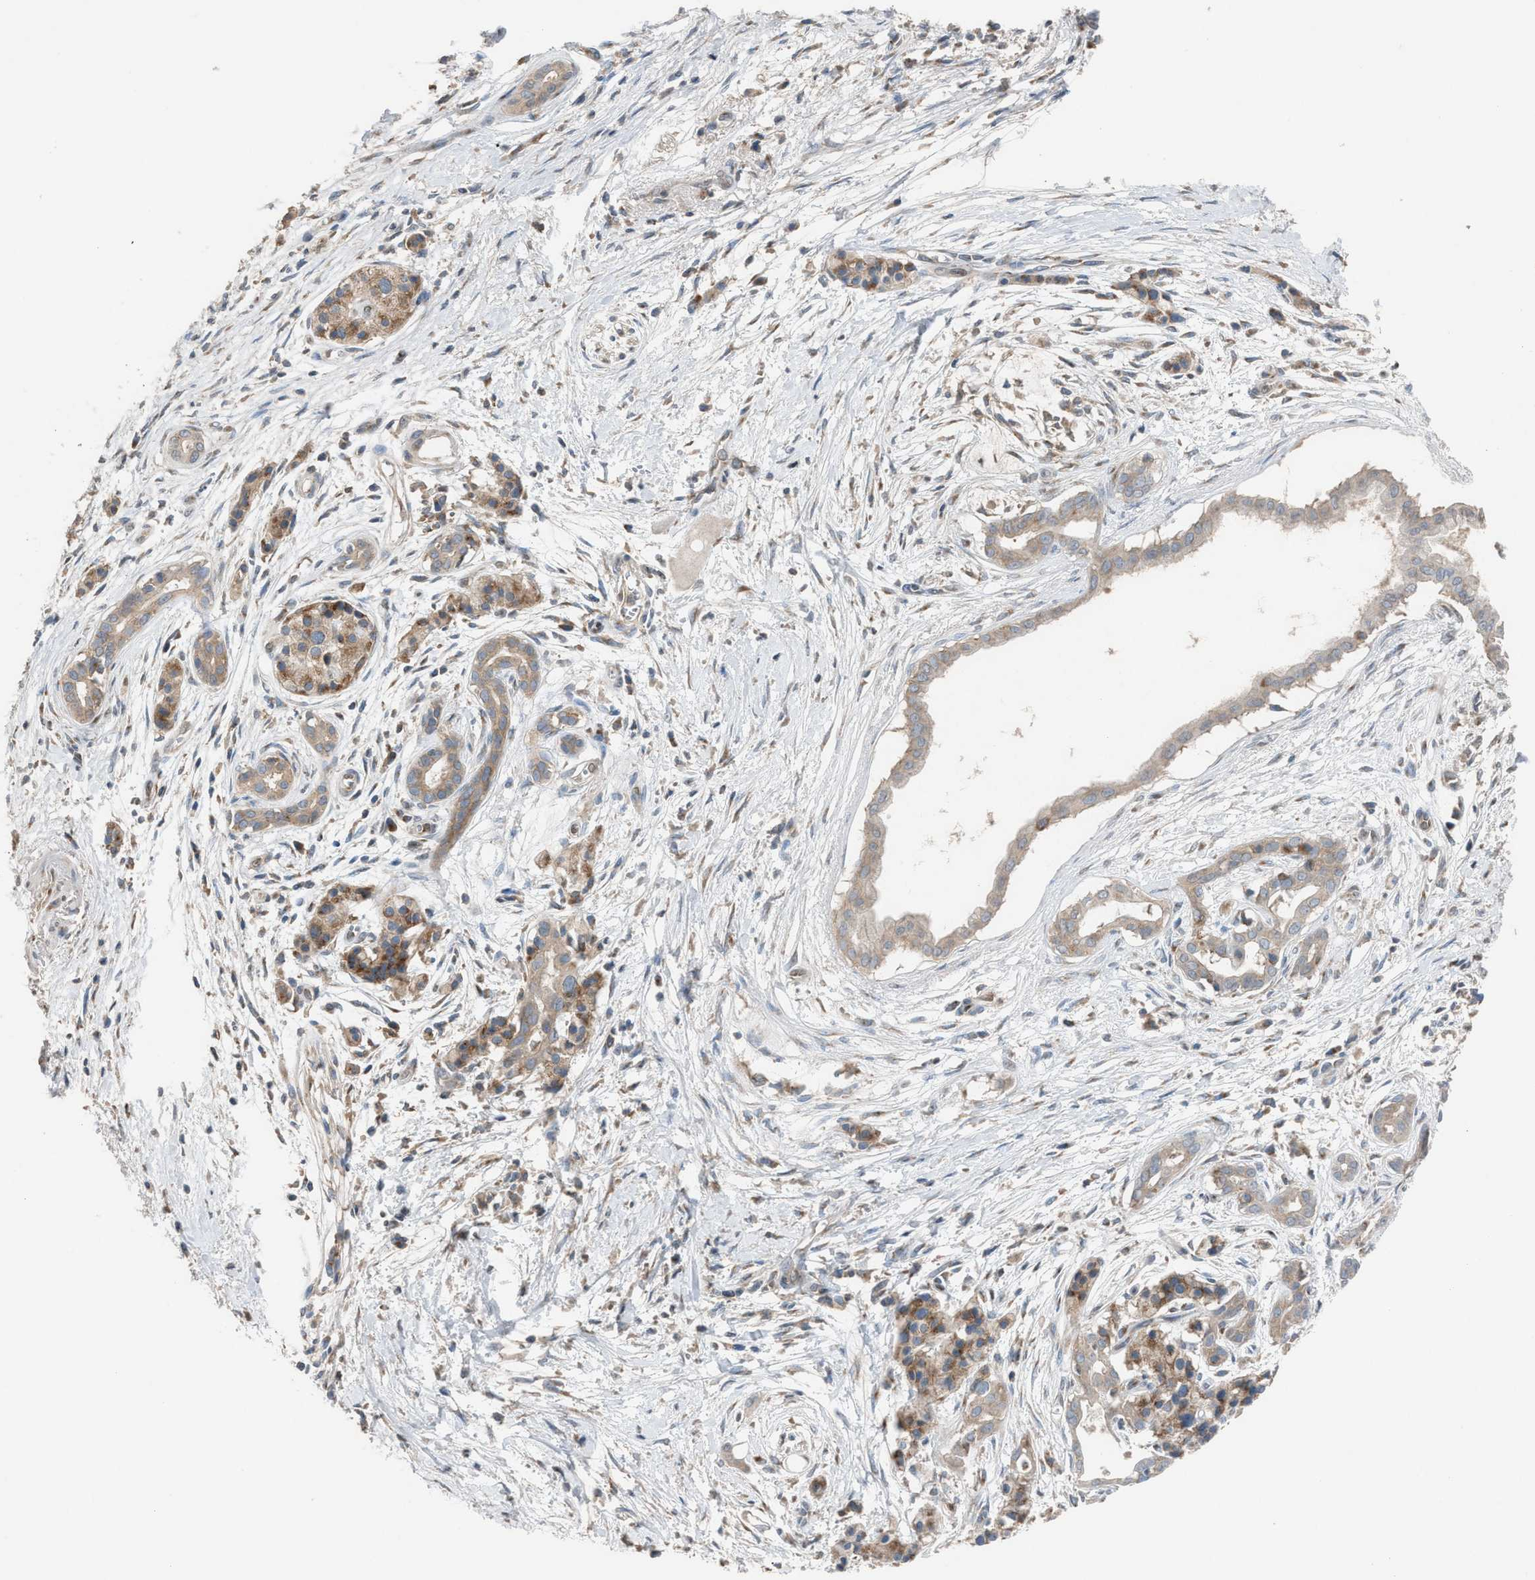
{"staining": {"intensity": "weak", "quantity": ">75%", "location": "cytoplasmic/membranous"}, "tissue": "pancreatic cancer", "cell_type": "Tumor cells", "image_type": "cancer", "snomed": [{"axis": "morphology", "description": "Adenocarcinoma, NOS"}, {"axis": "topography", "description": "Pancreas"}], "caption": "Tumor cells demonstrate low levels of weak cytoplasmic/membranous positivity in approximately >75% of cells in pancreatic adenocarcinoma.", "gene": "TPK1", "patient": {"sex": "male", "age": 59}}